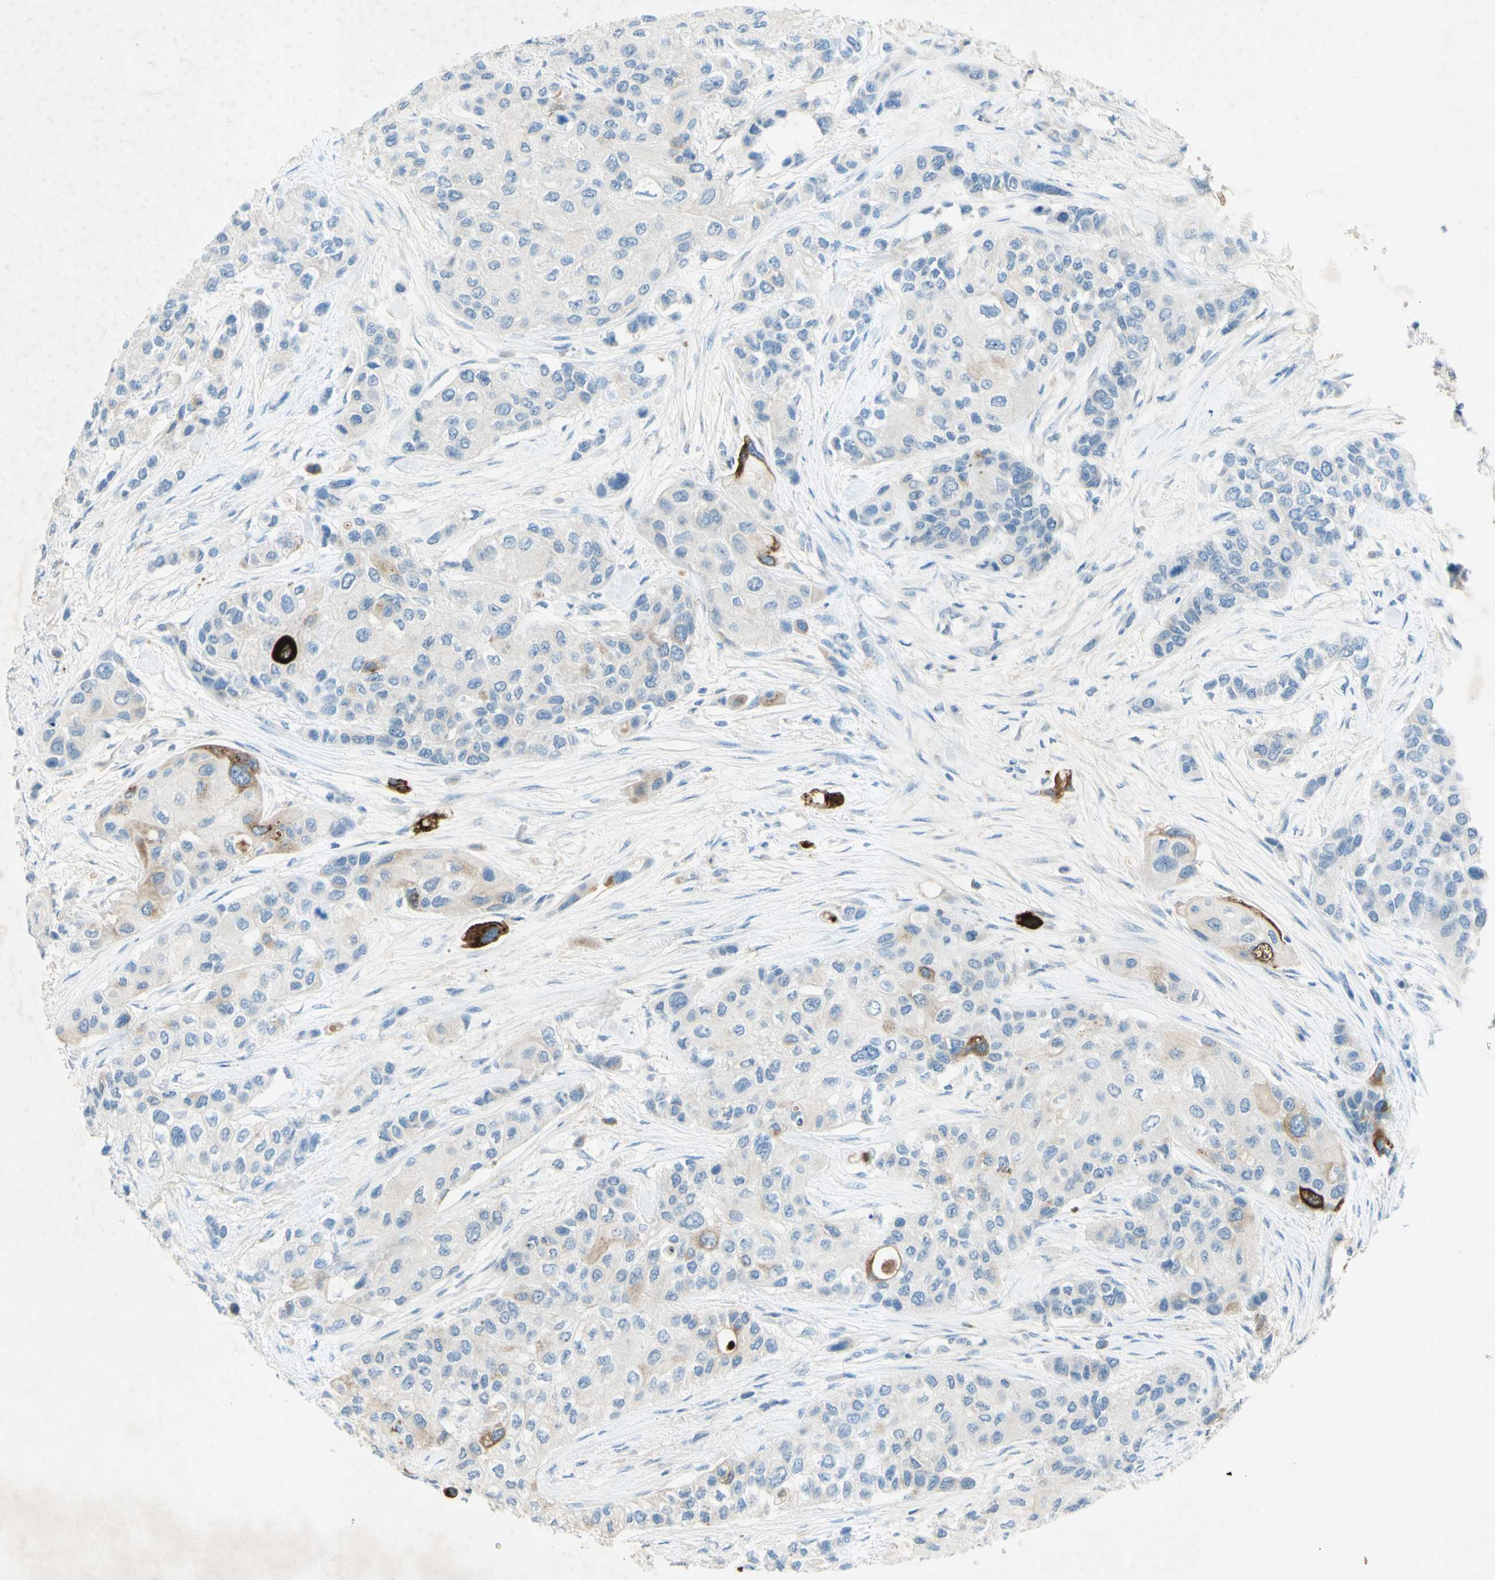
{"staining": {"intensity": "strong", "quantity": "<25%", "location": "cytoplasmic/membranous"}, "tissue": "urothelial cancer", "cell_type": "Tumor cells", "image_type": "cancer", "snomed": [{"axis": "morphology", "description": "Urothelial carcinoma, High grade"}, {"axis": "topography", "description": "Urinary bladder"}], "caption": "Urothelial cancer was stained to show a protein in brown. There is medium levels of strong cytoplasmic/membranous staining in approximately <25% of tumor cells.", "gene": "GDF15", "patient": {"sex": "female", "age": 56}}